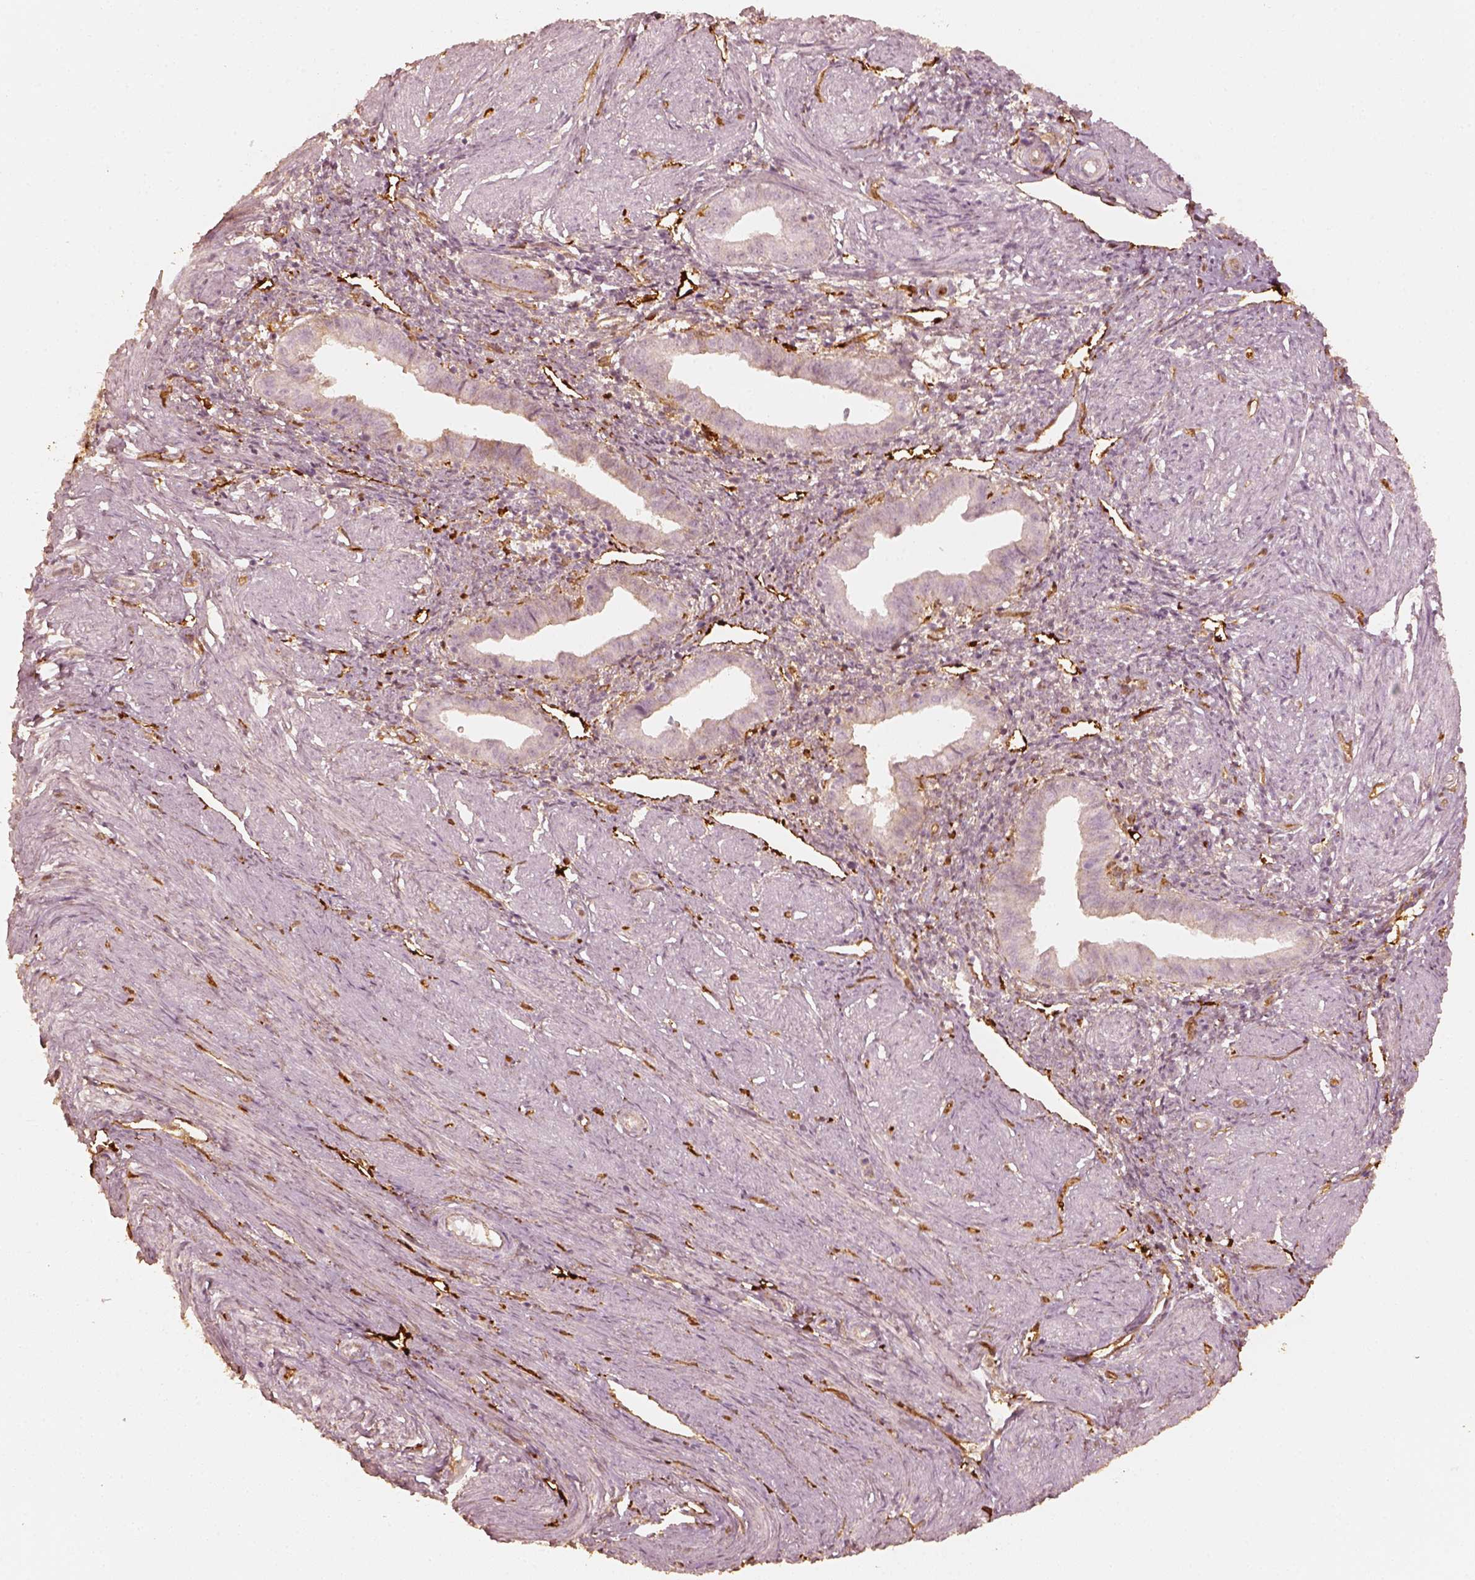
{"staining": {"intensity": "moderate", "quantity": "25%-75%", "location": "cytoplasmic/membranous"}, "tissue": "endometrium", "cell_type": "Cells in endometrial stroma", "image_type": "normal", "snomed": [{"axis": "morphology", "description": "Normal tissue, NOS"}, {"axis": "topography", "description": "Endometrium"}], "caption": "A medium amount of moderate cytoplasmic/membranous positivity is identified in about 25%-75% of cells in endometrial stroma in normal endometrium. The staining is performed using DAB brown chromogen to label protein expression. The nuclei are counter-stained blue using hematoxylin.", "gene": "FSCN1", "patient": {"sex": "female", "age": 37}}